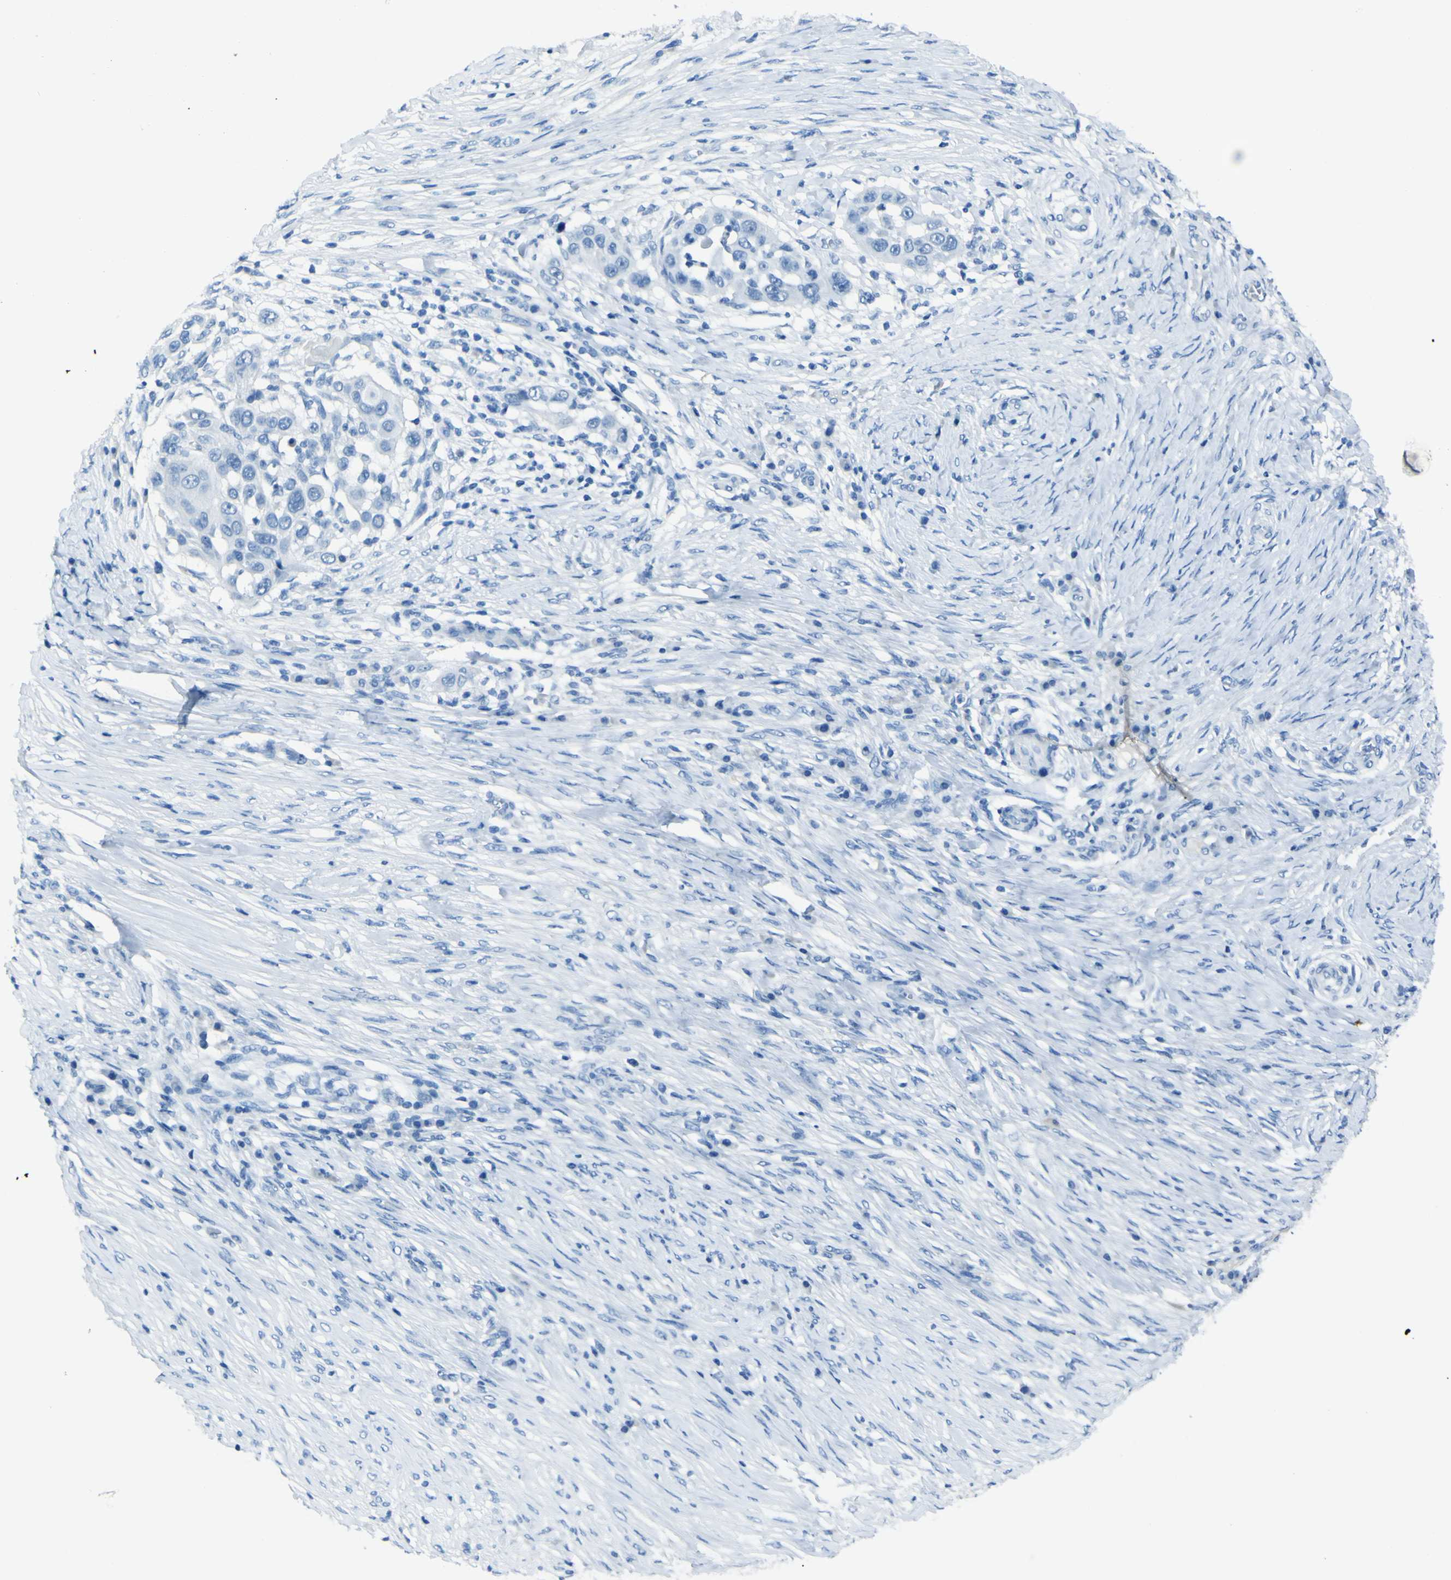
{"staining": {"intensity": "negative", "quantity": "none", "location": "none"}, "tissue": "skin cancer", "cell_type": "Tumor cells", "image_type": "cancer", "snomed": [{"axis": "morphology", "description": "Squamous cell carcinoma, NOS"}, {"axis": "topography", "description": "Skin"}], "caption": "A high-resolution histopathology image shows immunohistochemistry (IHC) staining of skin squamous cell carcinoma, which shows no significant staining in tumor cells.", "gene": "PHKG1", "patient": {"sex": "female", "age": 44}}